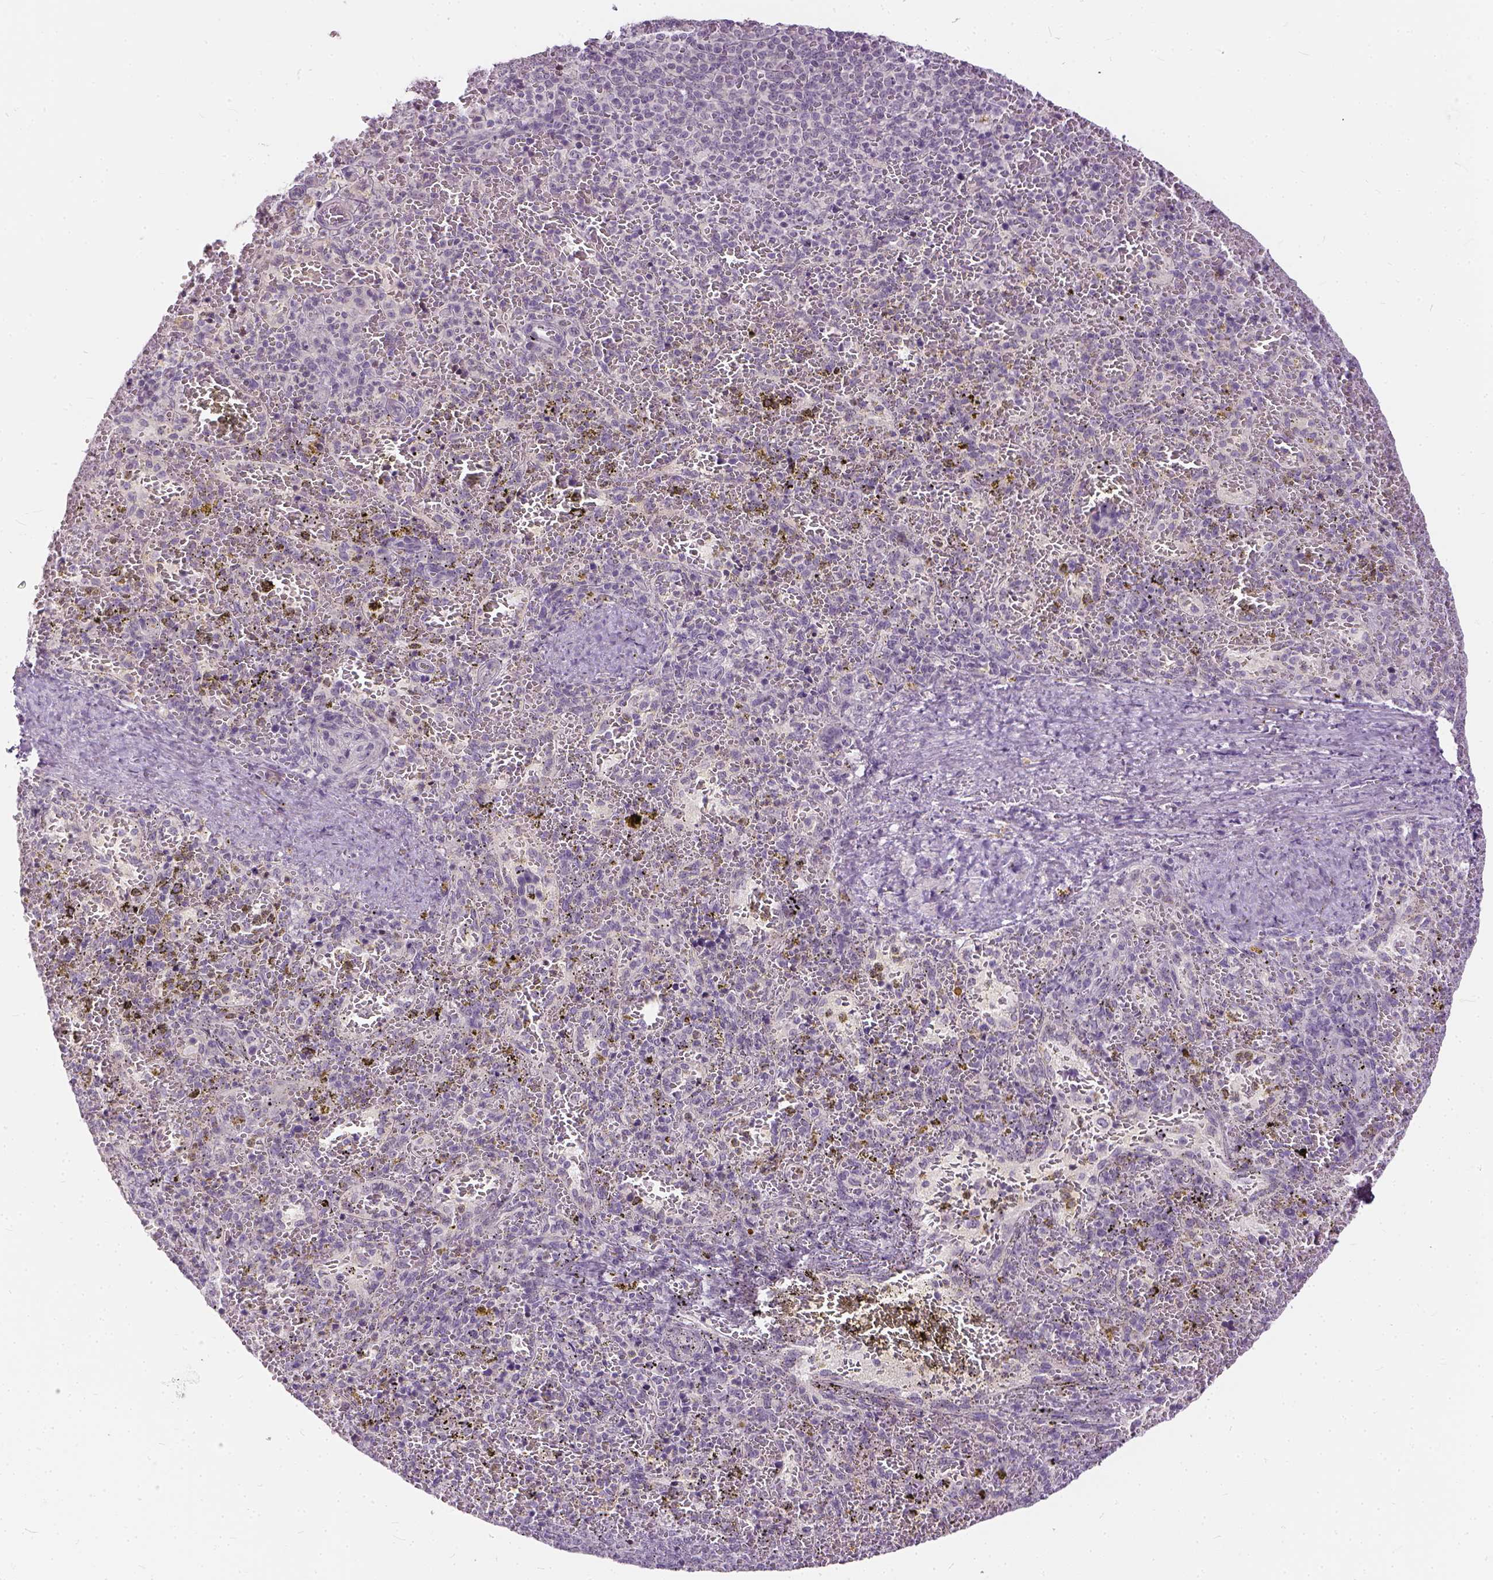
{"staining": {"intensity": "negative", "quantity": "none", "location": "none"}, "tissue": "spleen", "cell_type": "Cells in red pulp", "image_type": "normal", "snomed": [{"axis": "morphology", "description": "Normal tissue, NOS"}, {"axis": "topography", "description": "Spleen"}], "caption": "Immunohistochemistry histopathology image of unremarkable spleen stained for a protein (brown), which displays no expression in cells in red pulp.", "gene": "ANO2", "patient": {"sex": "female", "age": 50}}